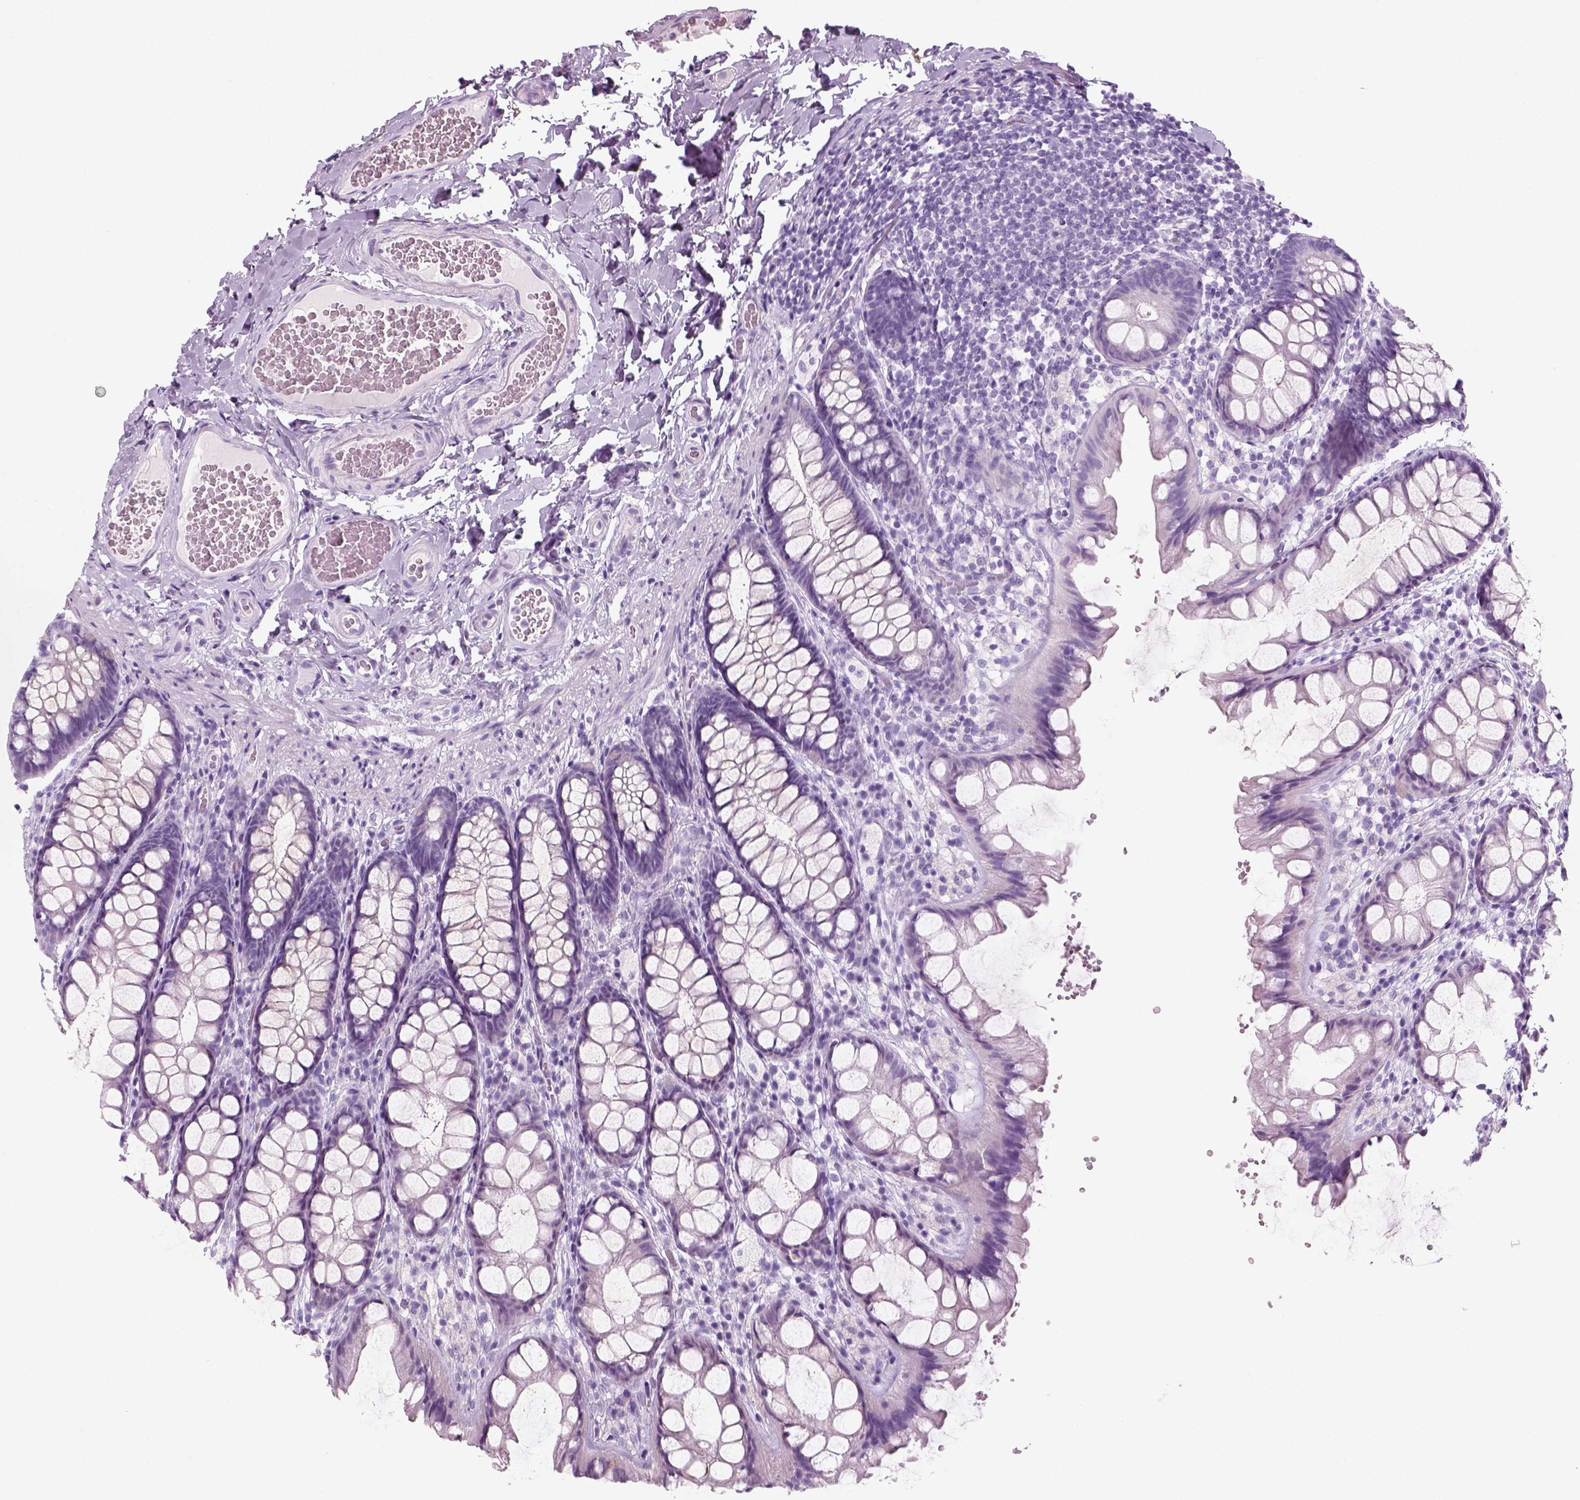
{"staining": {"intensity": "negative", "quantity": "none", "location": "none"}, "tissue": "colon", "cell_type": "Endothelial cells", "image_type": "normal", "snomed": [{"axis": "morphology", "description": "Normal tissue, NOS"}, {"axis": "topography", "description": "Colon"}], "caption": "The IHC micrograph has no significant positivity in endothelial cells of colon.", "gene": "KRTAP11", "patient": {"sex": "male", "age": 47}}